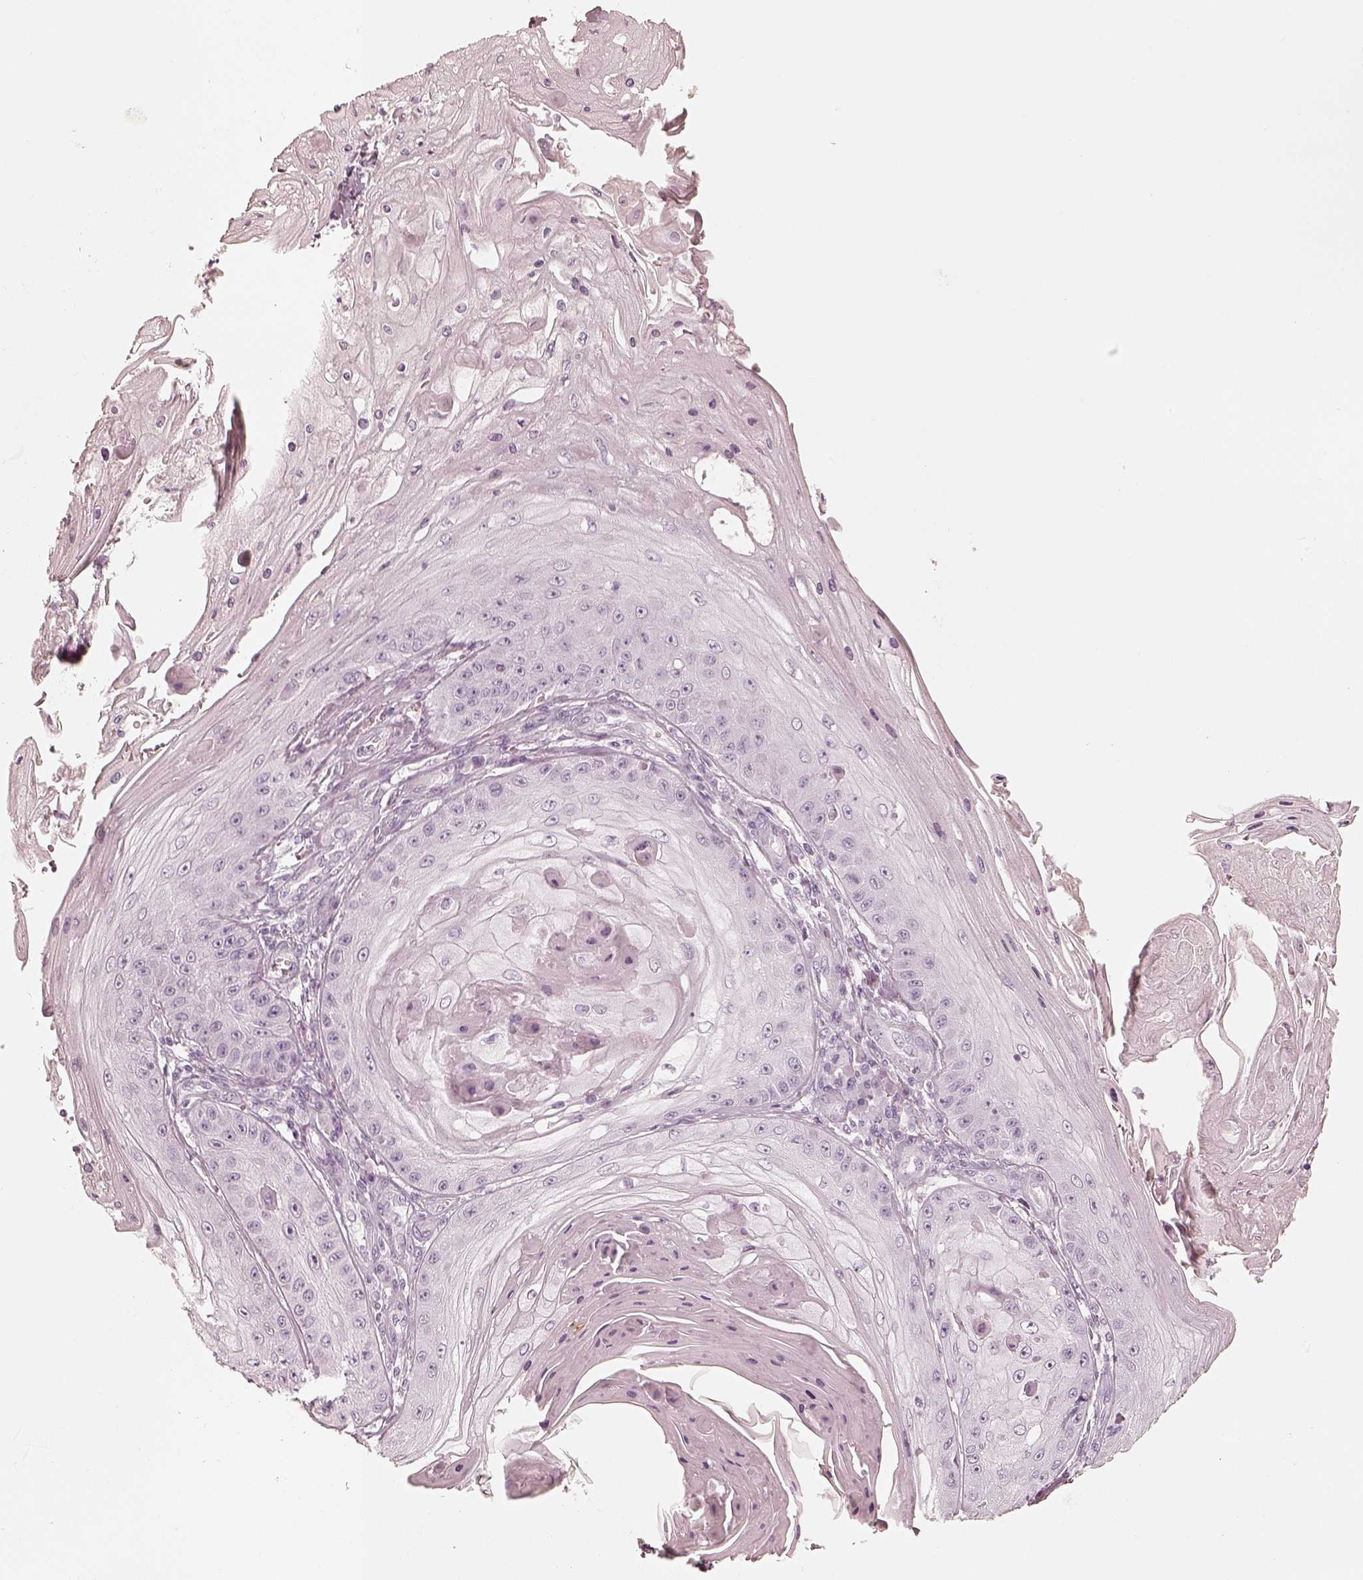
{"staining": {"intensity": "negative", "quantity": "none", "location": "none"}, "tissue": "skin cancer", "cell_type": "Tumor cells", "image_type": "cancer", "snomed": [{"axis": "morphology", "description": "Squamous cell carcinoma, NOS"}, {"axis": "topography", "description": "Skin"}], "caption": "A micrograph of human squamous cell carcinoma (skin) is negative for staining in tumor cells.", "gene": "KRT82", "patient": {"sex": "male", "age": 70}}